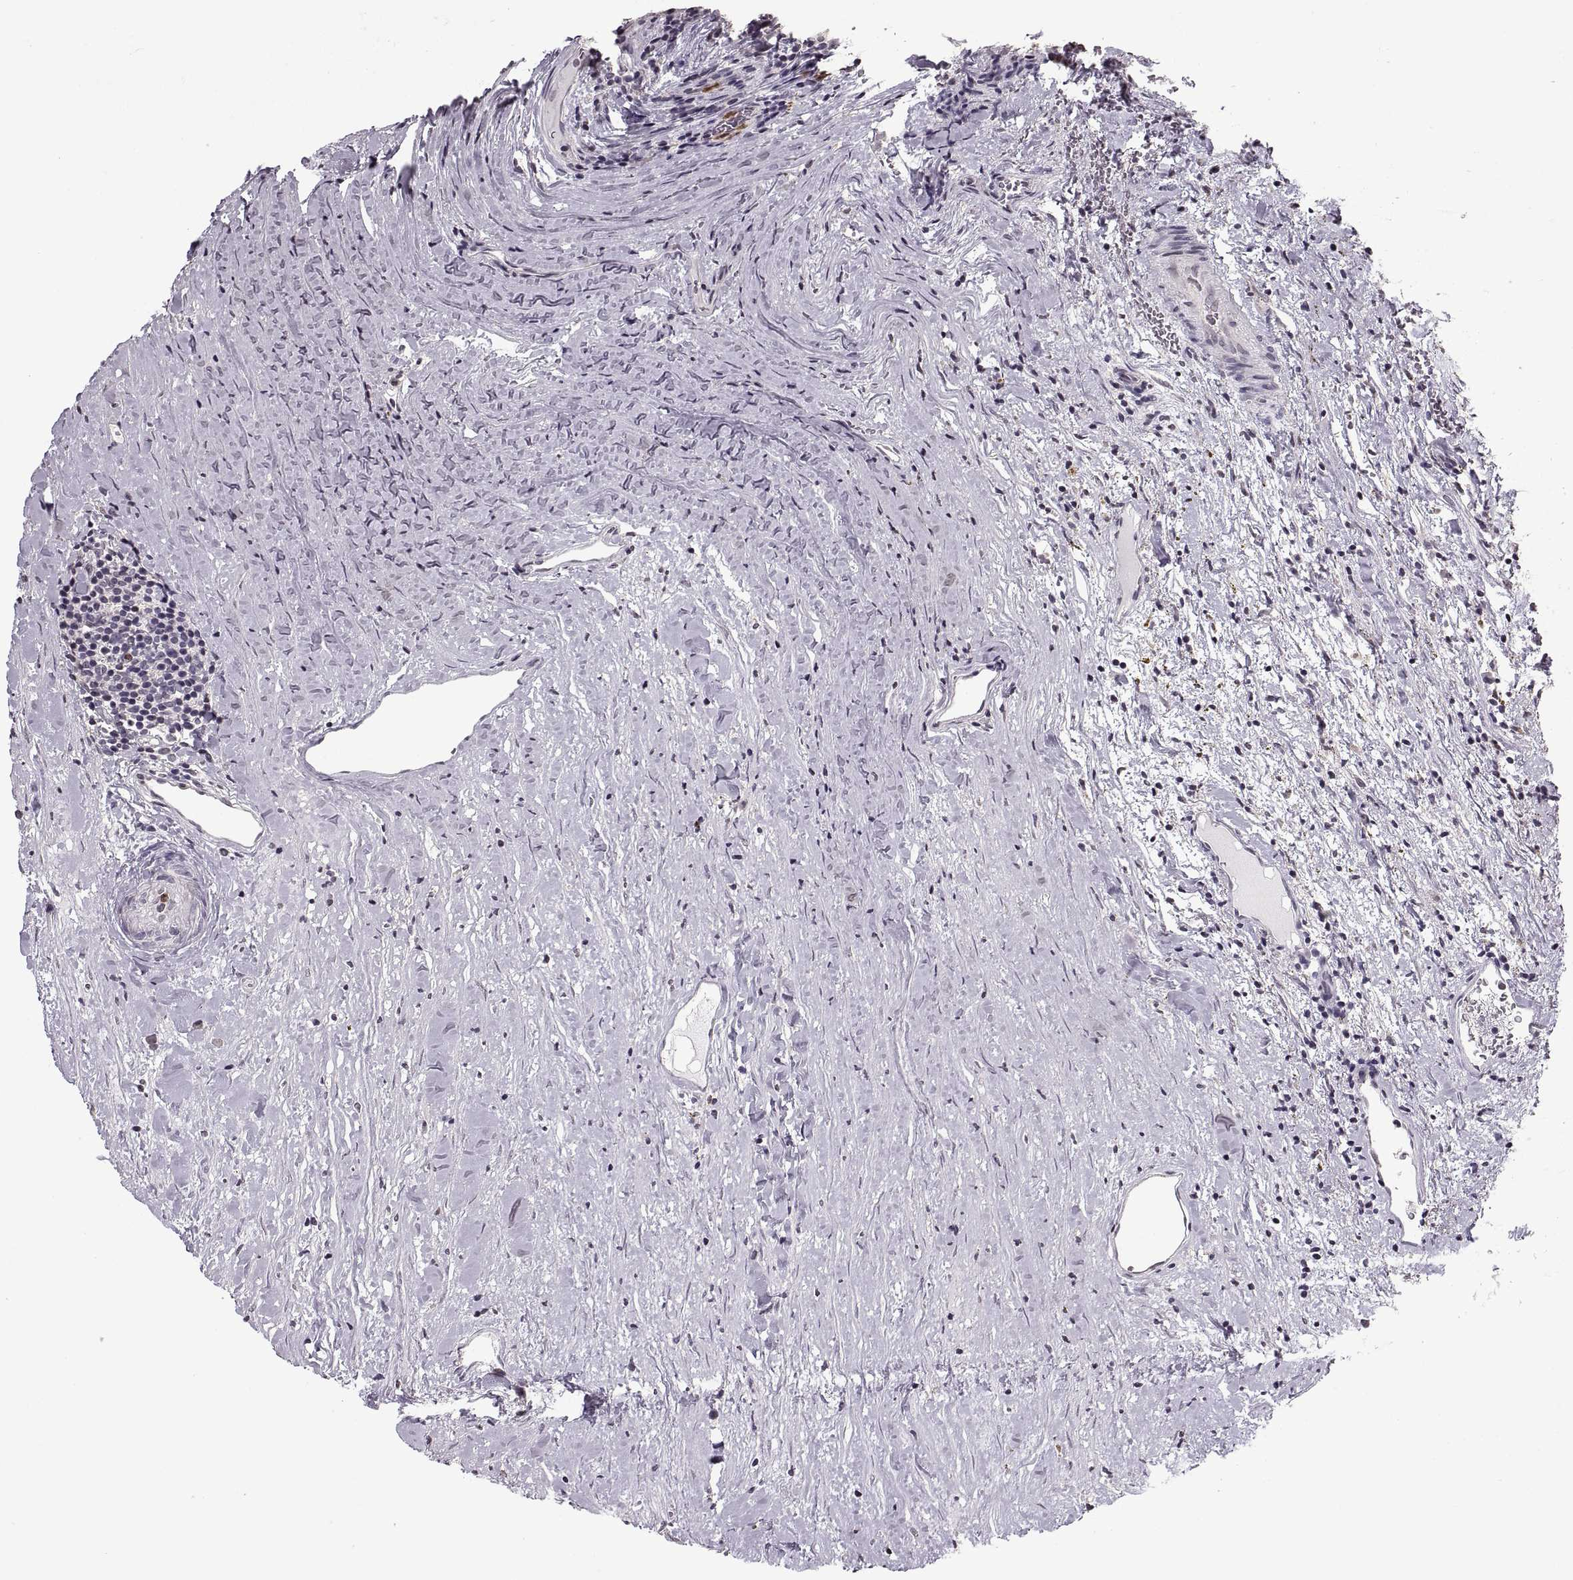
{"staining": {"intensity": "negative", "quantity": "none", "location": "none"}, "tissue": "renal cancer", "cell_type": "Tumor cells", "image_type": "cancer", "snomed": [{"axis": "morphology", "description": "Adenocarcinoma, NOS"}, {"axis": "topography", "description": "Kidney"}], "caption": "High power microscopy micrograph of an immunohistochemistry histopathology image of adenocarcinoma (renal), revealing no significant expression in tumor cells. Nuclei are stained in blue.", "gene": "PALS1", "patient": {"sex": "female", "age": 67}}